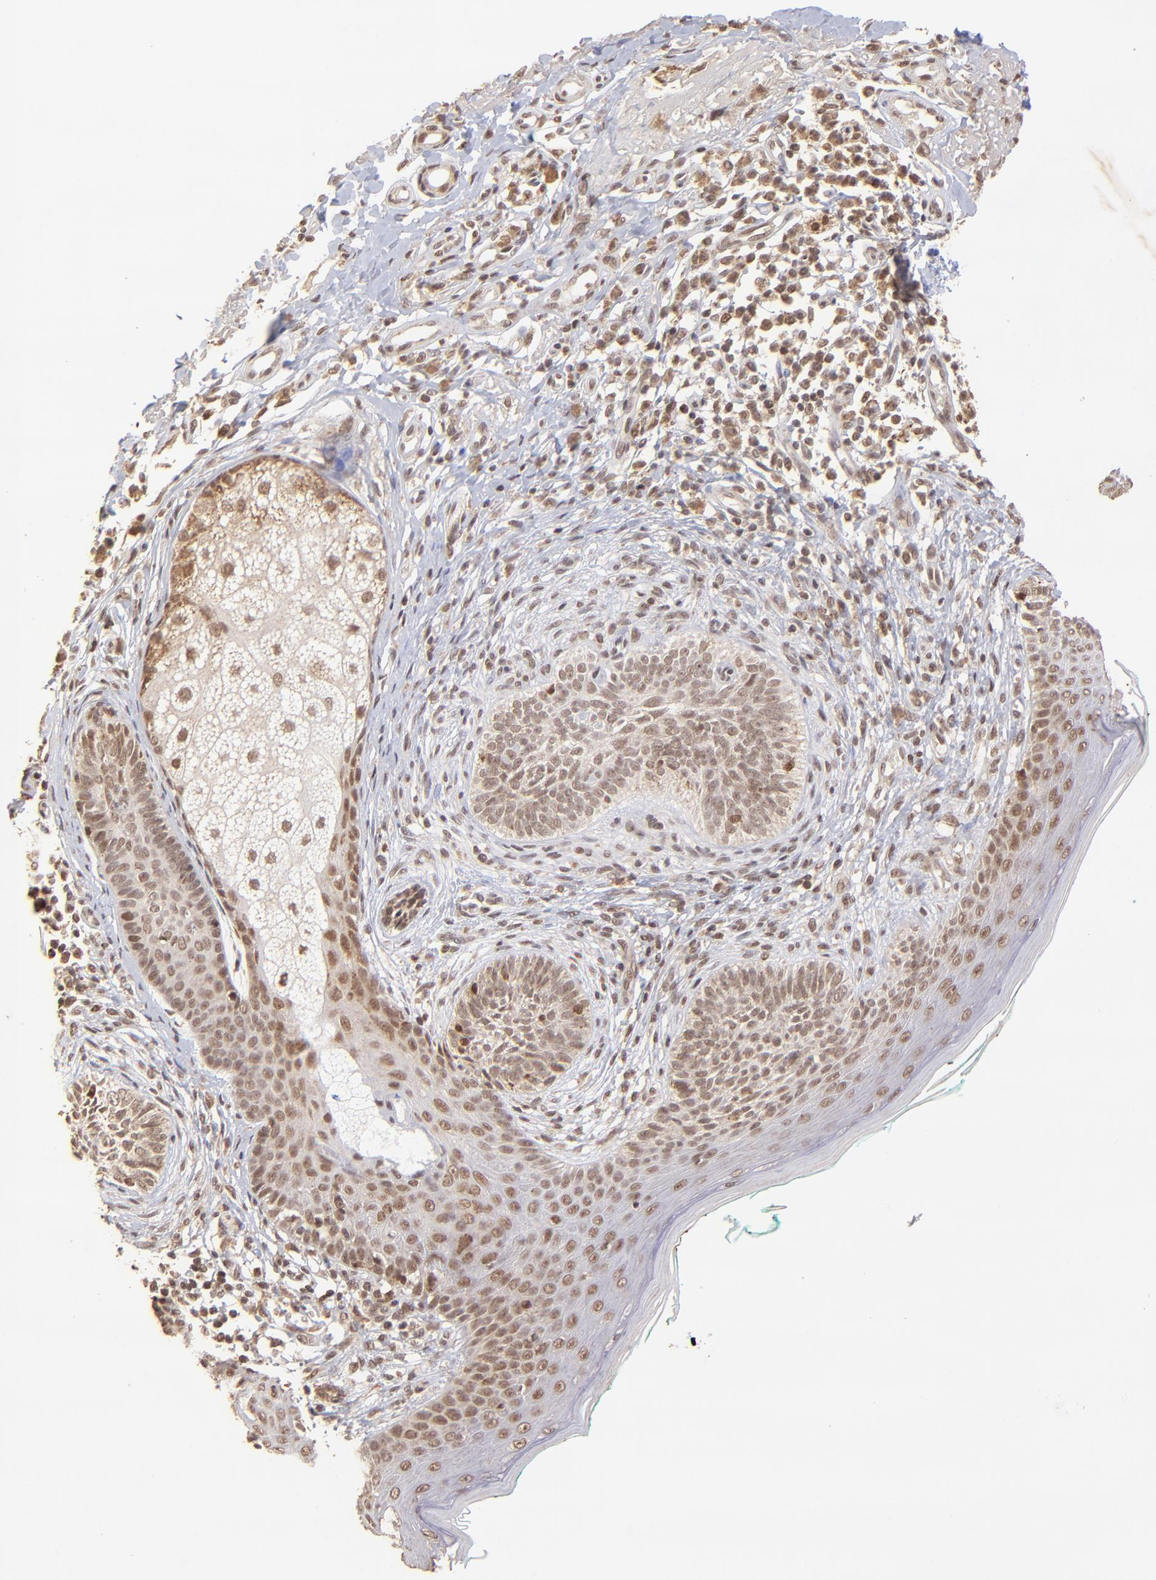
{"staining": {"intensity": "moderate", "quantity": ">75%", "location": "nuclear"}, "tissue": "skin cancer", "cell_type": "Tumor cells", "image_type": "cancer", "snomed": [{"axis": "morphology", "description": "Normal tissue, NOS"}, {"axis": "morphology", "description": "Basal cell carcinoma"}, {"axis": "topography", "description": "Skin"}], "caption": "Skin basal cell carcinoma stained with a brown dye shows moderate nuclear positive staining in about >75% of tumor cells.", "gene": "MED15", "patient": {"sex": "male", "age": 76}}